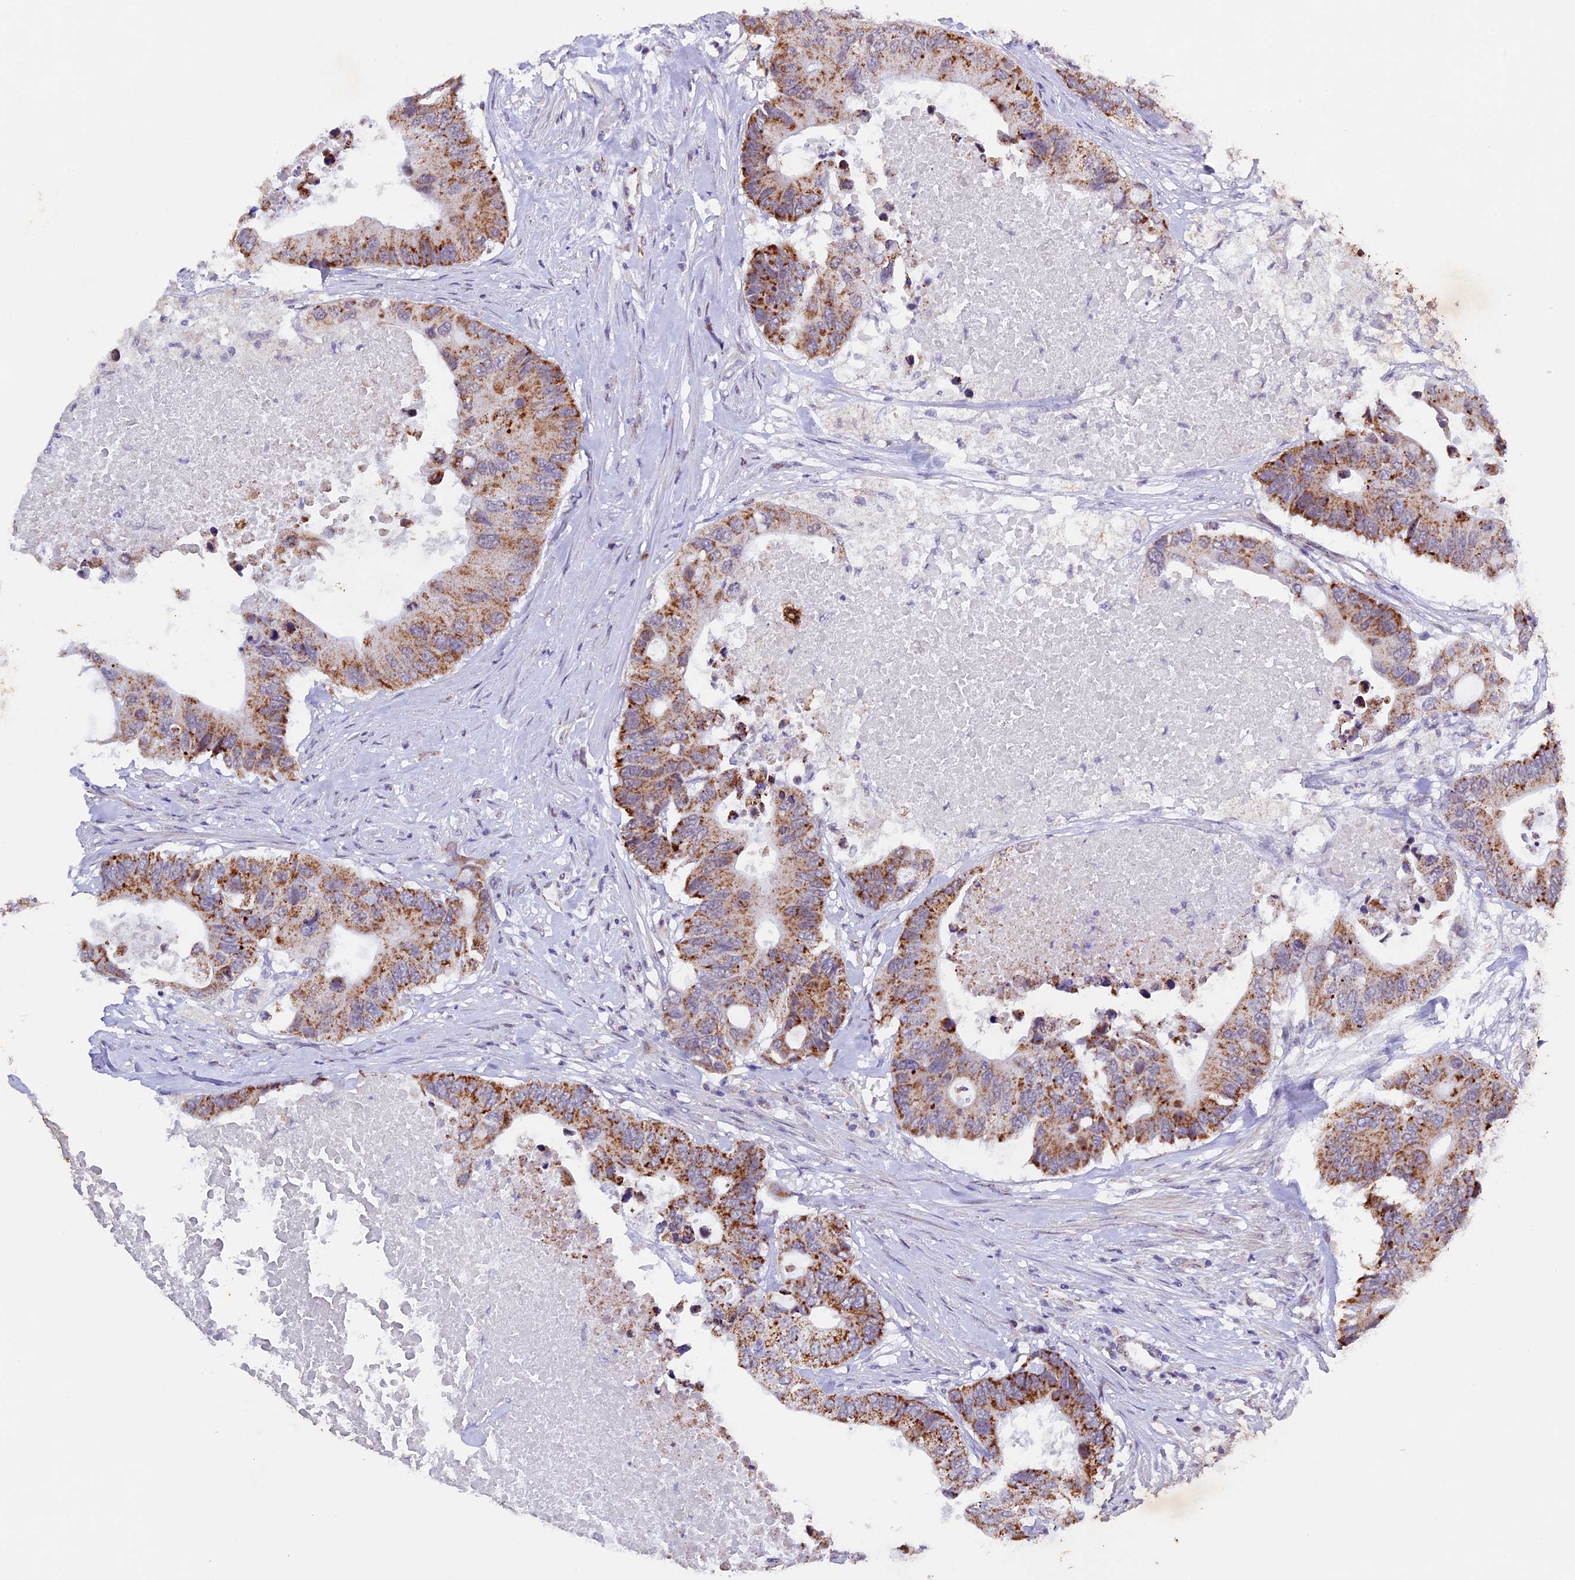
{"staining": {"intensity": "moderate", "quantity": ">75%", "location": "cytoplasmic/membranous"}, "tissue": "colorectal cancer", "cell_type": "Tumor cells", "image_type": "cancer", "snomed": [{"axis": "morphology", "description": "Adenocarcinoma, NOS"}, {"axis": "topography", "description": "Colon"}], "caption": "Immunohistochemical staining of human colorectal adenocarcinoma exhibits medium levels of moderate cytoplasmic/membranous protein staining in about >75% of tumor cells. (DAB (3,3'-diaminobenzidine) IHC, brown staining for protein, blue staining for nuclei).", "gene": "TFAM", "patient": {"sex": "male", "age": 71}}